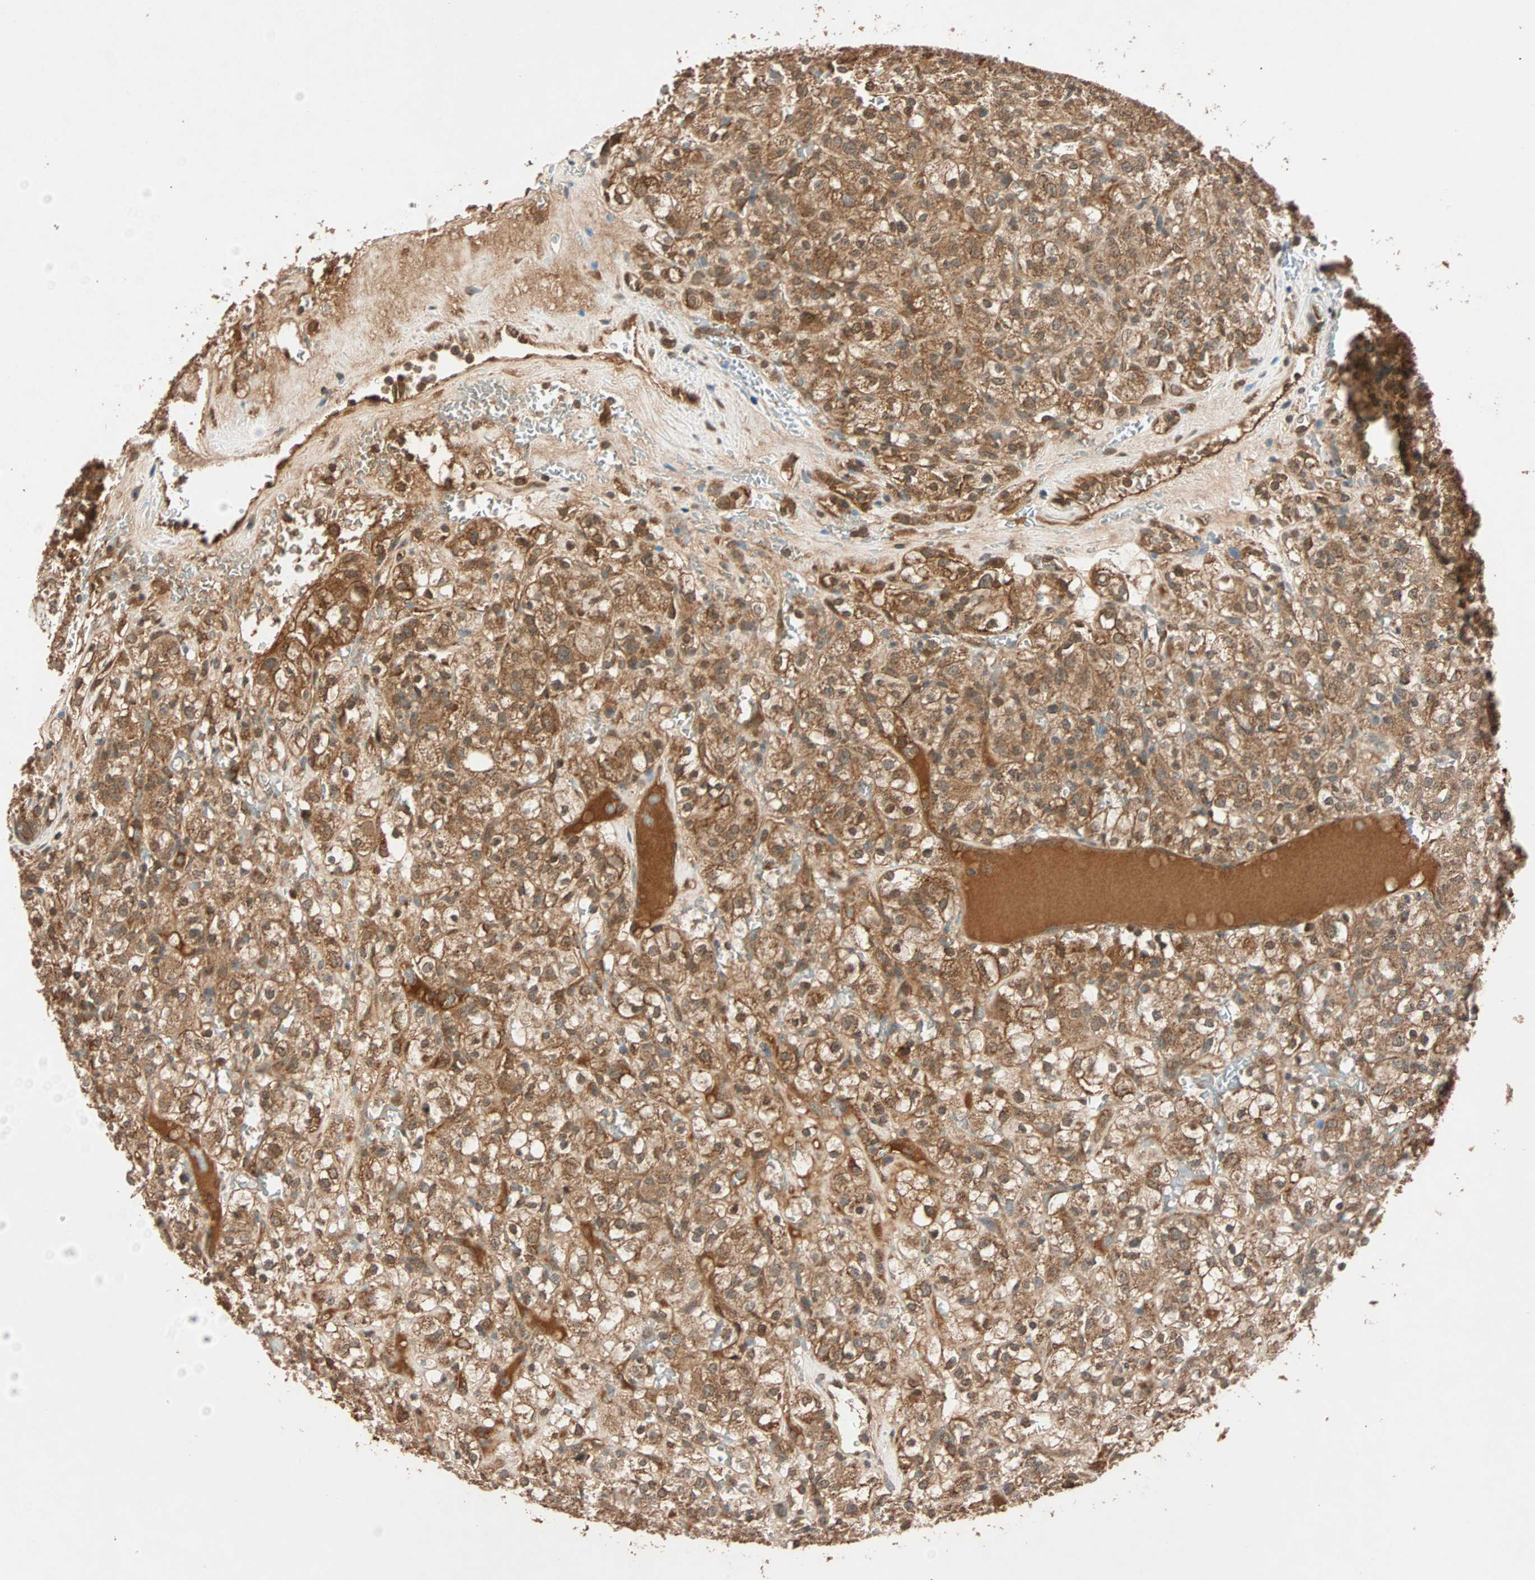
{"staining": {"intensity": "moderate", "quantity": ">75%", "location": "cytoplasmic/membranous"}, "tissue": "renal cancer", "cell_type": "Tumor cells", "image_type": "cancer", "snomed": [{"axis": "morphology", "description": "Normal tissue, NOS"}, {"axis": "morphology", "description": "Adenocarcinoma, NOS"}, {"axis": "topography", "description": "Kidney"}], "caption": "Protein staining by IHC shows moderate cytoplasmic/membranous staining in approximately >75% of tumor cells in renal adenocarcinoma.", "gene": "MAPK1", "patient": {"sex": "female", "age": 72}}